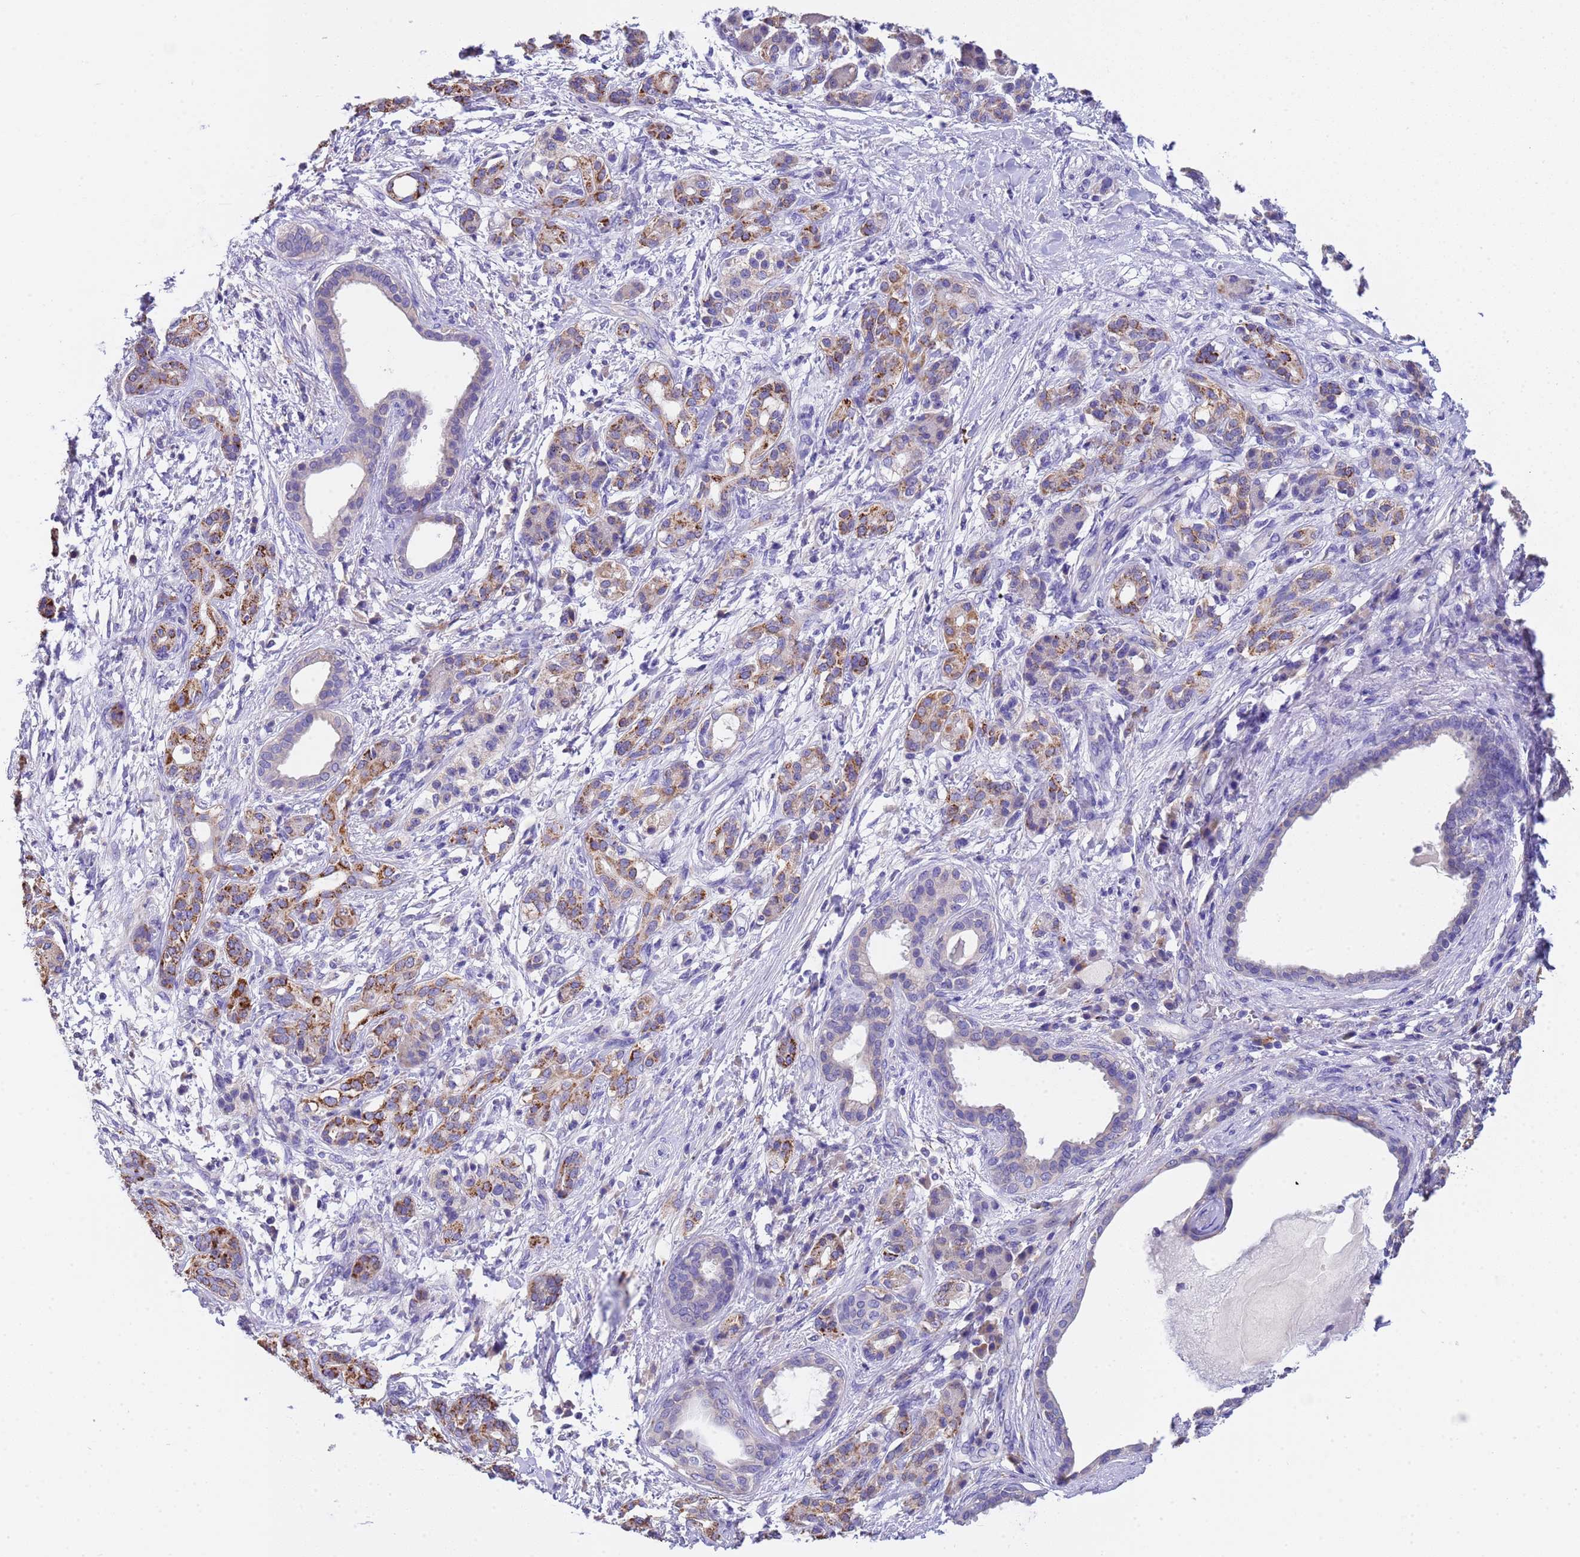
{"staining": {"intensity": "negative", "quantity": "none", "location": "none"}, "tissue": "pancreatic cancer", "cell_type": "Tumor cells", "image_type": "cancer", "snomed": [{"axis": "morphology", "description": "Adenocarcinoma, NOS"}, {"axis": "topography", "description": "Pancreas"}], "caption": "Tumor cells are negative for protein expression in human pancreatic adenocarcinoma.", "gene": "SLC24A3", "patient": {"sex": "female", "age": 55}}